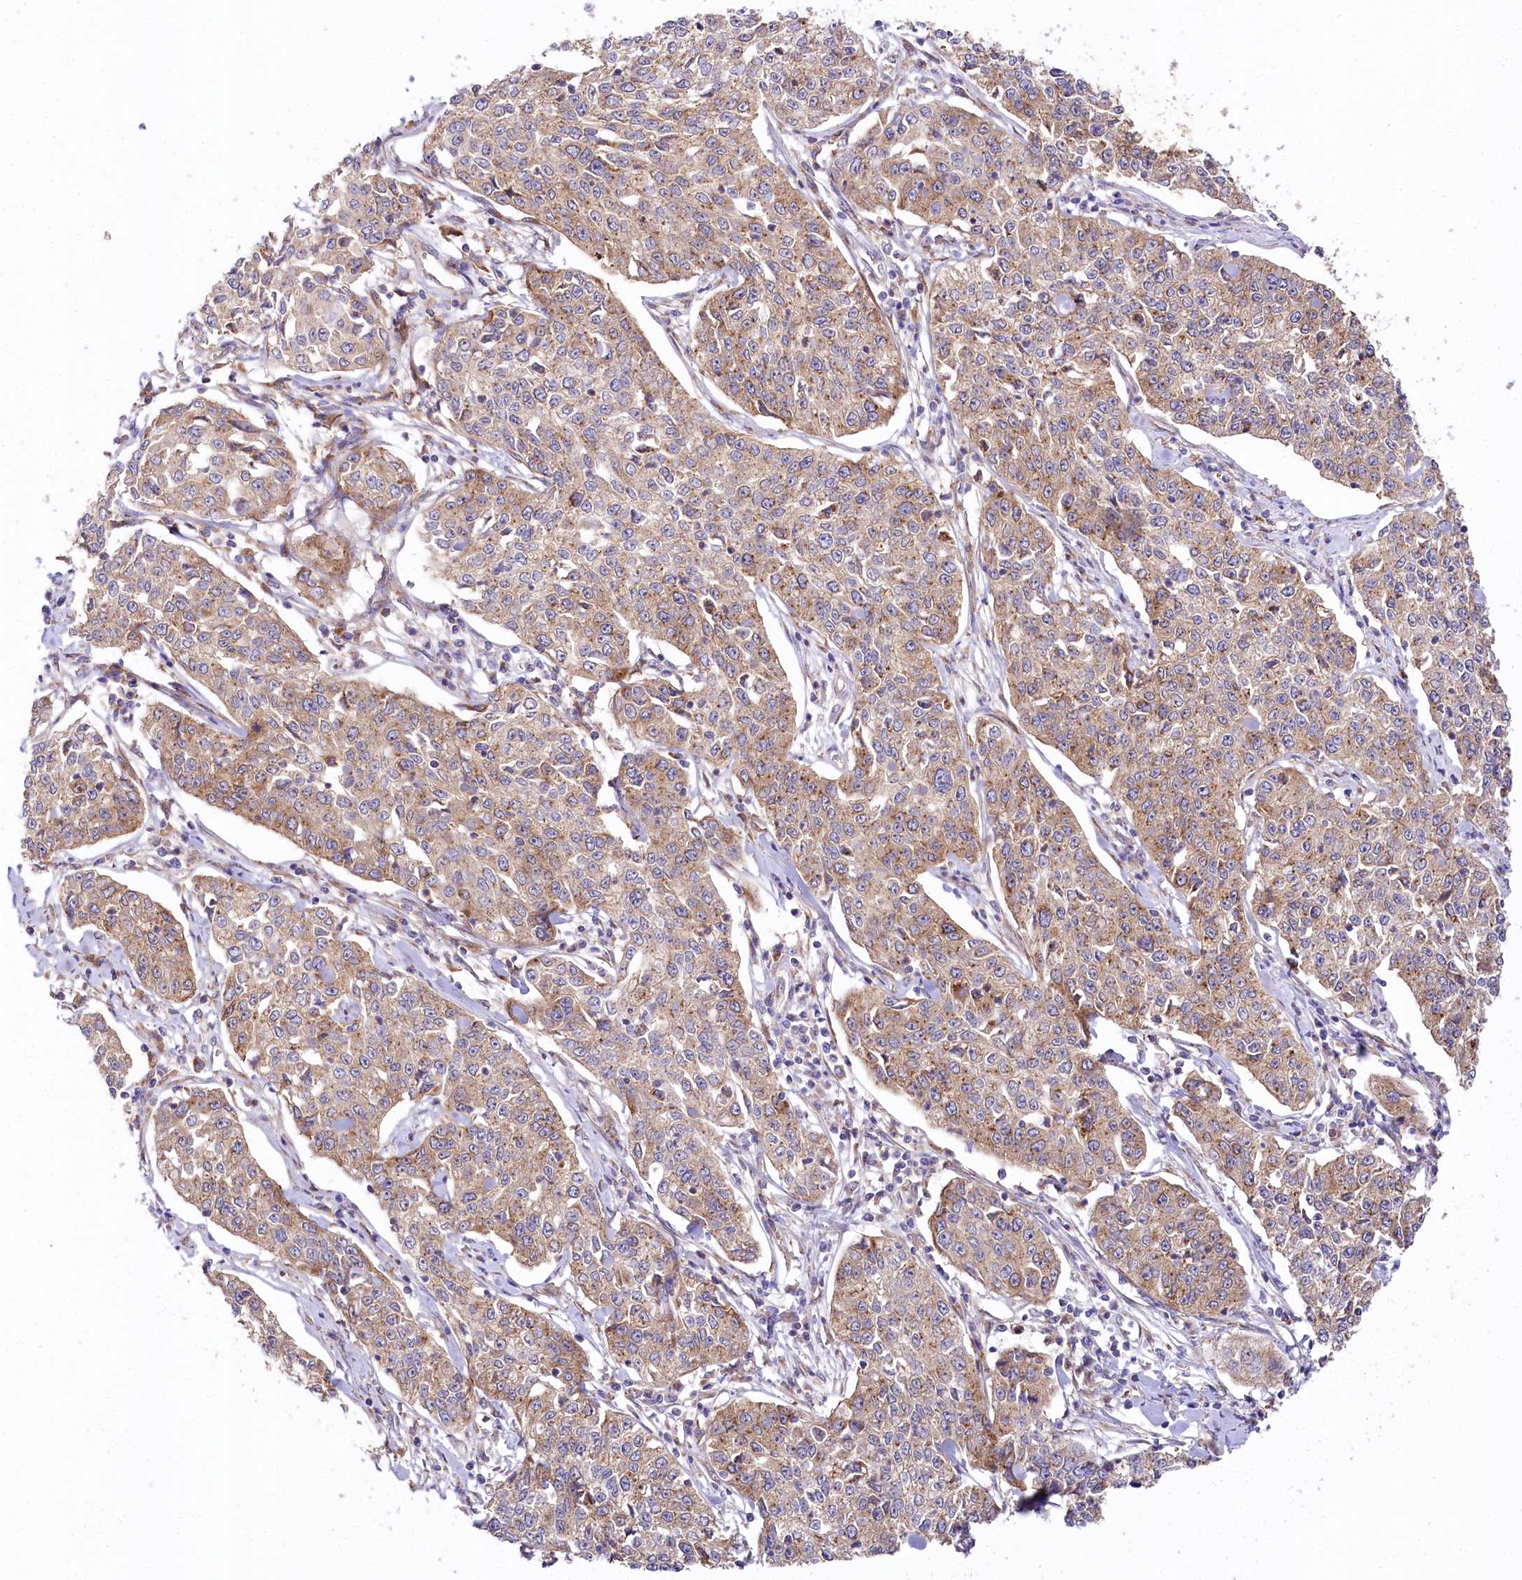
{"staining": {"intensity": "weak", "quantity": ">75%", "location": "cytoplasmic/membranous"}, "tissue": "cervical cancer", "cell_type": "Tumor cells", "image_type": "cancer", "snomed": [{"axis": "morphology", "description": "Squamous cell carcinoma, NOS"}, {"axis": "topography", "description": "Cervix"}], "caption": "The image demonstrates a brown stain indicating the presence of a protein in the cytoplasmic/membranous of tumor cells in cervical cancer. Nuclei are stained in blue.", "gene": "STX6", "patient": {"sex": "female", "age": 35}}